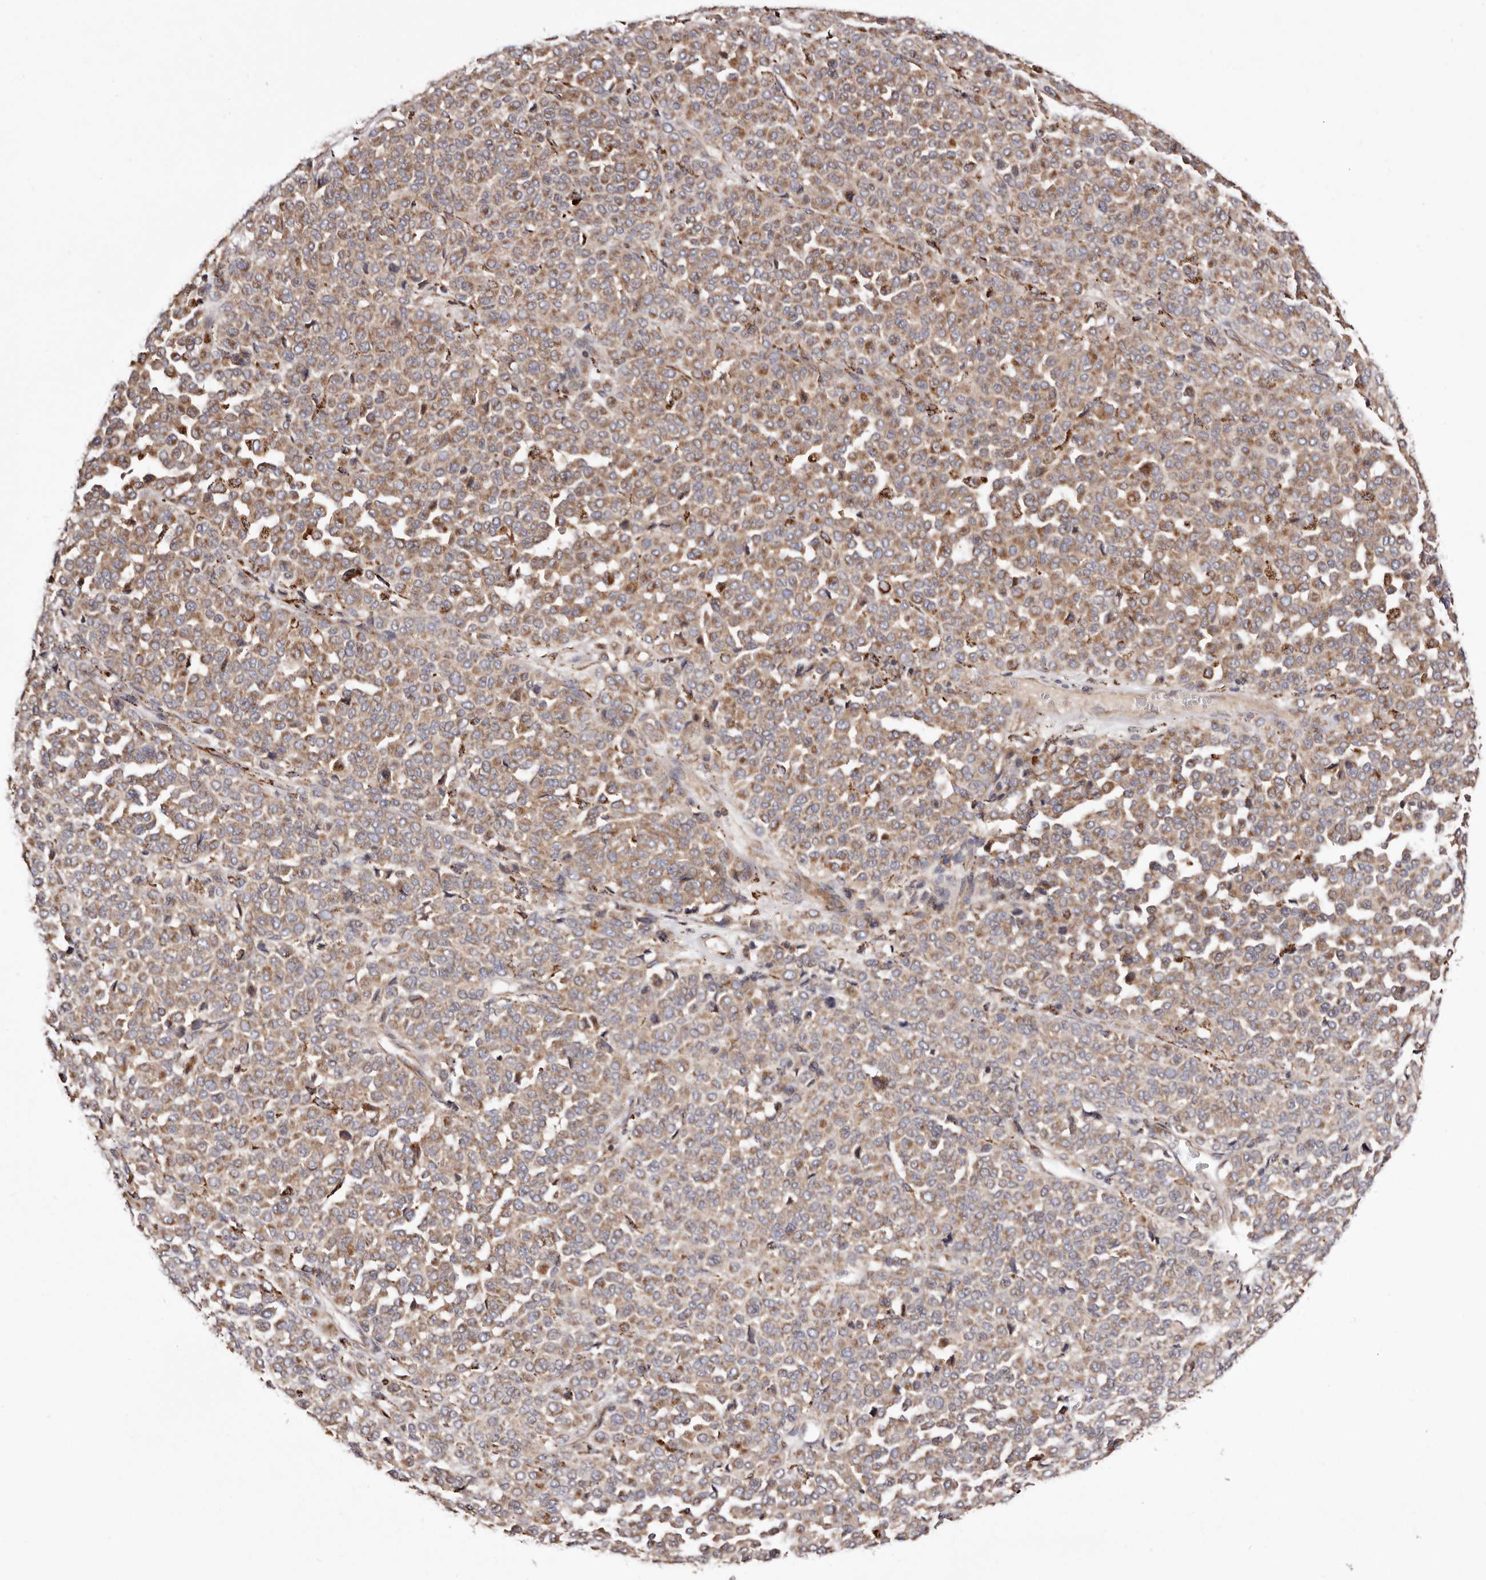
{"staining": {"intensity": "moderate", "quantity": ">75%", "location": "cytoplasmic/membranous"}, "tissue": "melanoma", "cell_type": "Tumor cells", "image_type": "cancer", "snomed": [{"axis": "morphology", "description": "Malignant melanoma, Metastatic site"}, {"axis": "topography", "description": "Pancreas"}], "caption": "Tumor cells exhibit medium levels of moderate cytoplasmic/membranous expression in about >75% of cells in malignant melanoma (metastatic site).", "gene": "LUZP1", "patient": {"sex": "female", "age": 30}}